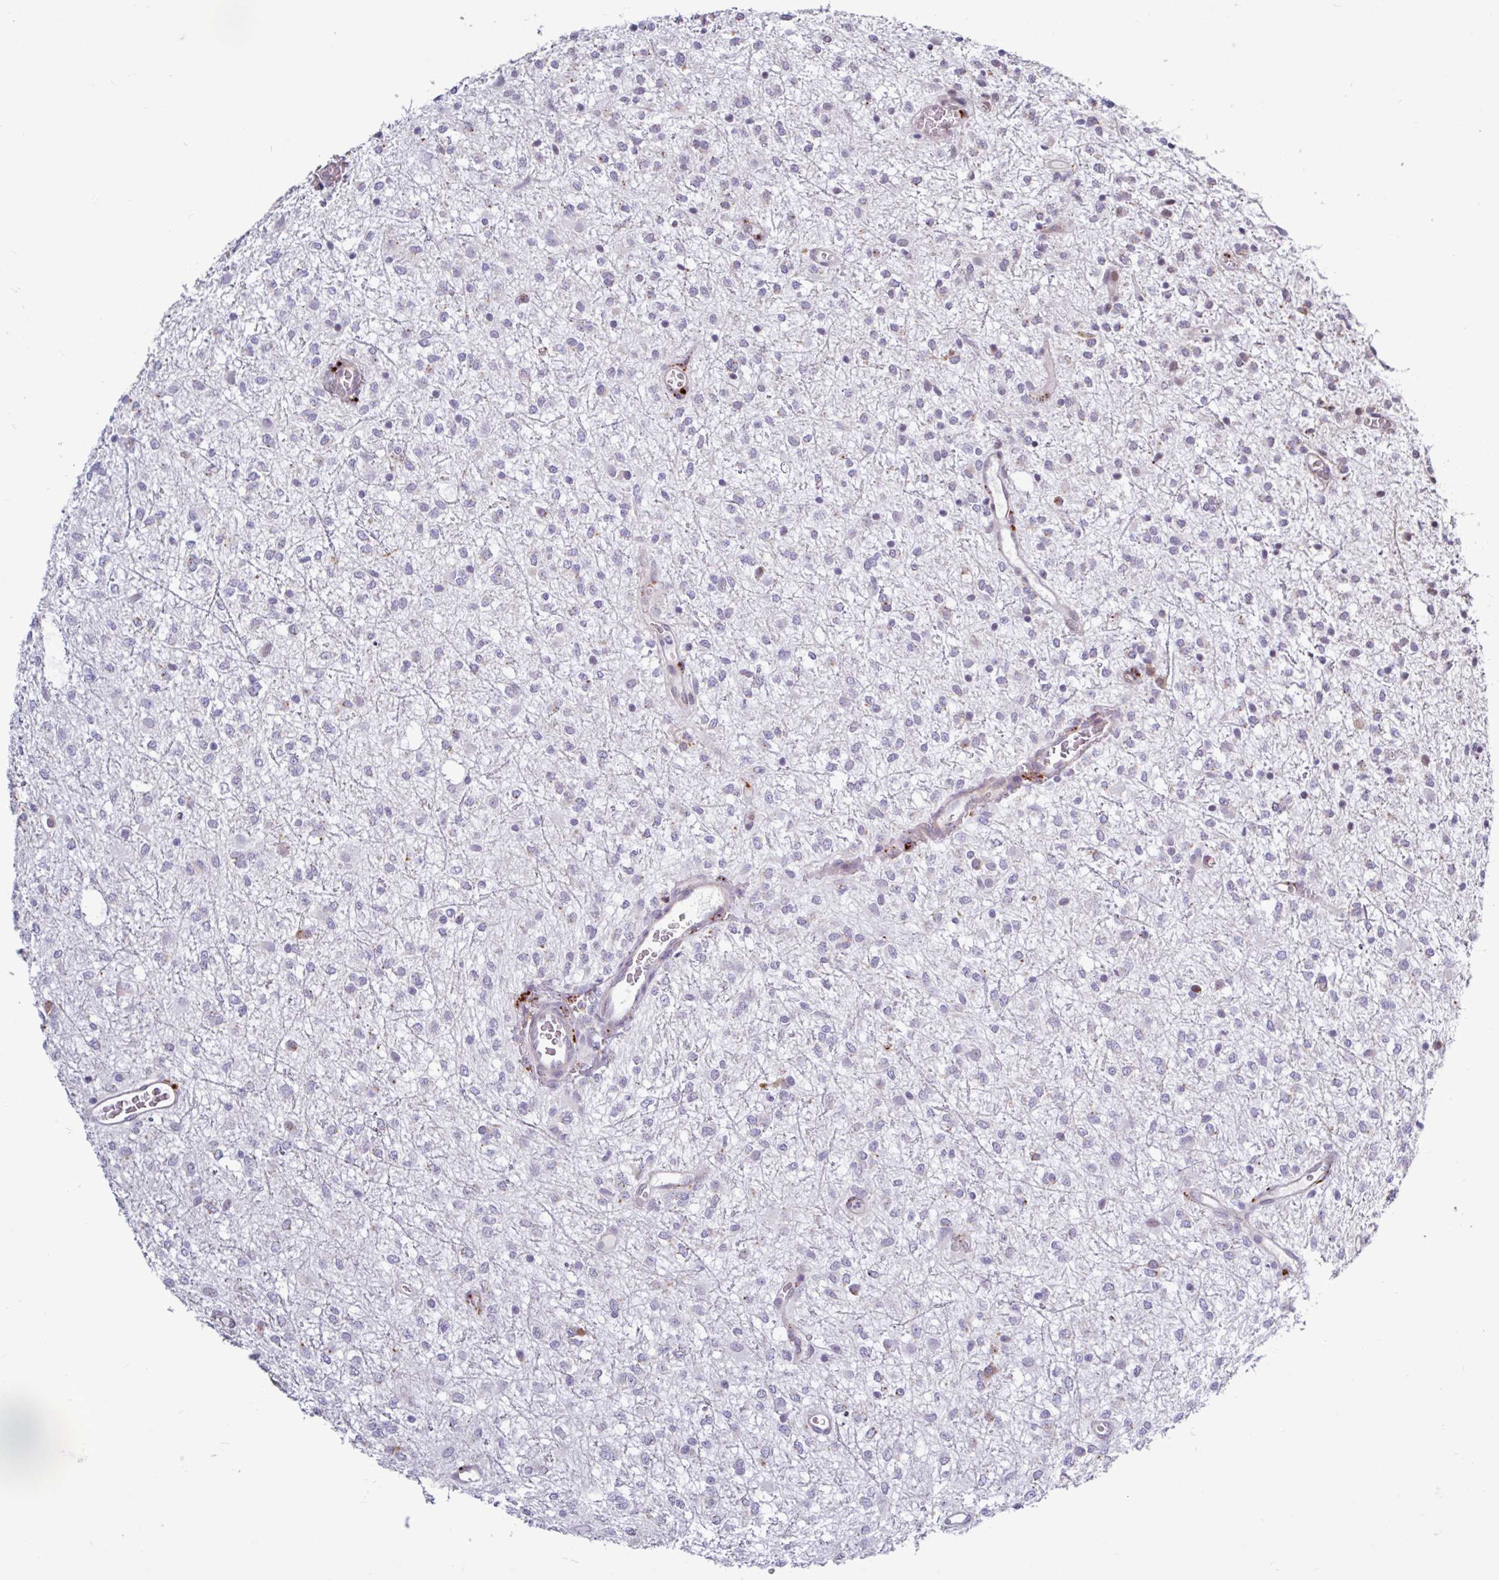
{"staining": {"intensity": "weak", "quantity": "<25%", "location": "cytoplasmic/membranous"}, "tissue": "glioma", "cell_type": "Tumor cells", "image_type": "cancer", "snomed": [{"axis": "morphology", "description": "Glioma, malignant, Low grade"}, {"axis": "topography", "description": "Cerebellum"}], "caption": "This image is of glioma stained with immunohistochemistry (IHC) to label a protein in brown with the nuclei are counter-stained blue. There is no expression in tumor cells. Nuclei are stained in blue.", "gene": "AMIGO2", "patient": {"sex": "female", "age": 5}}